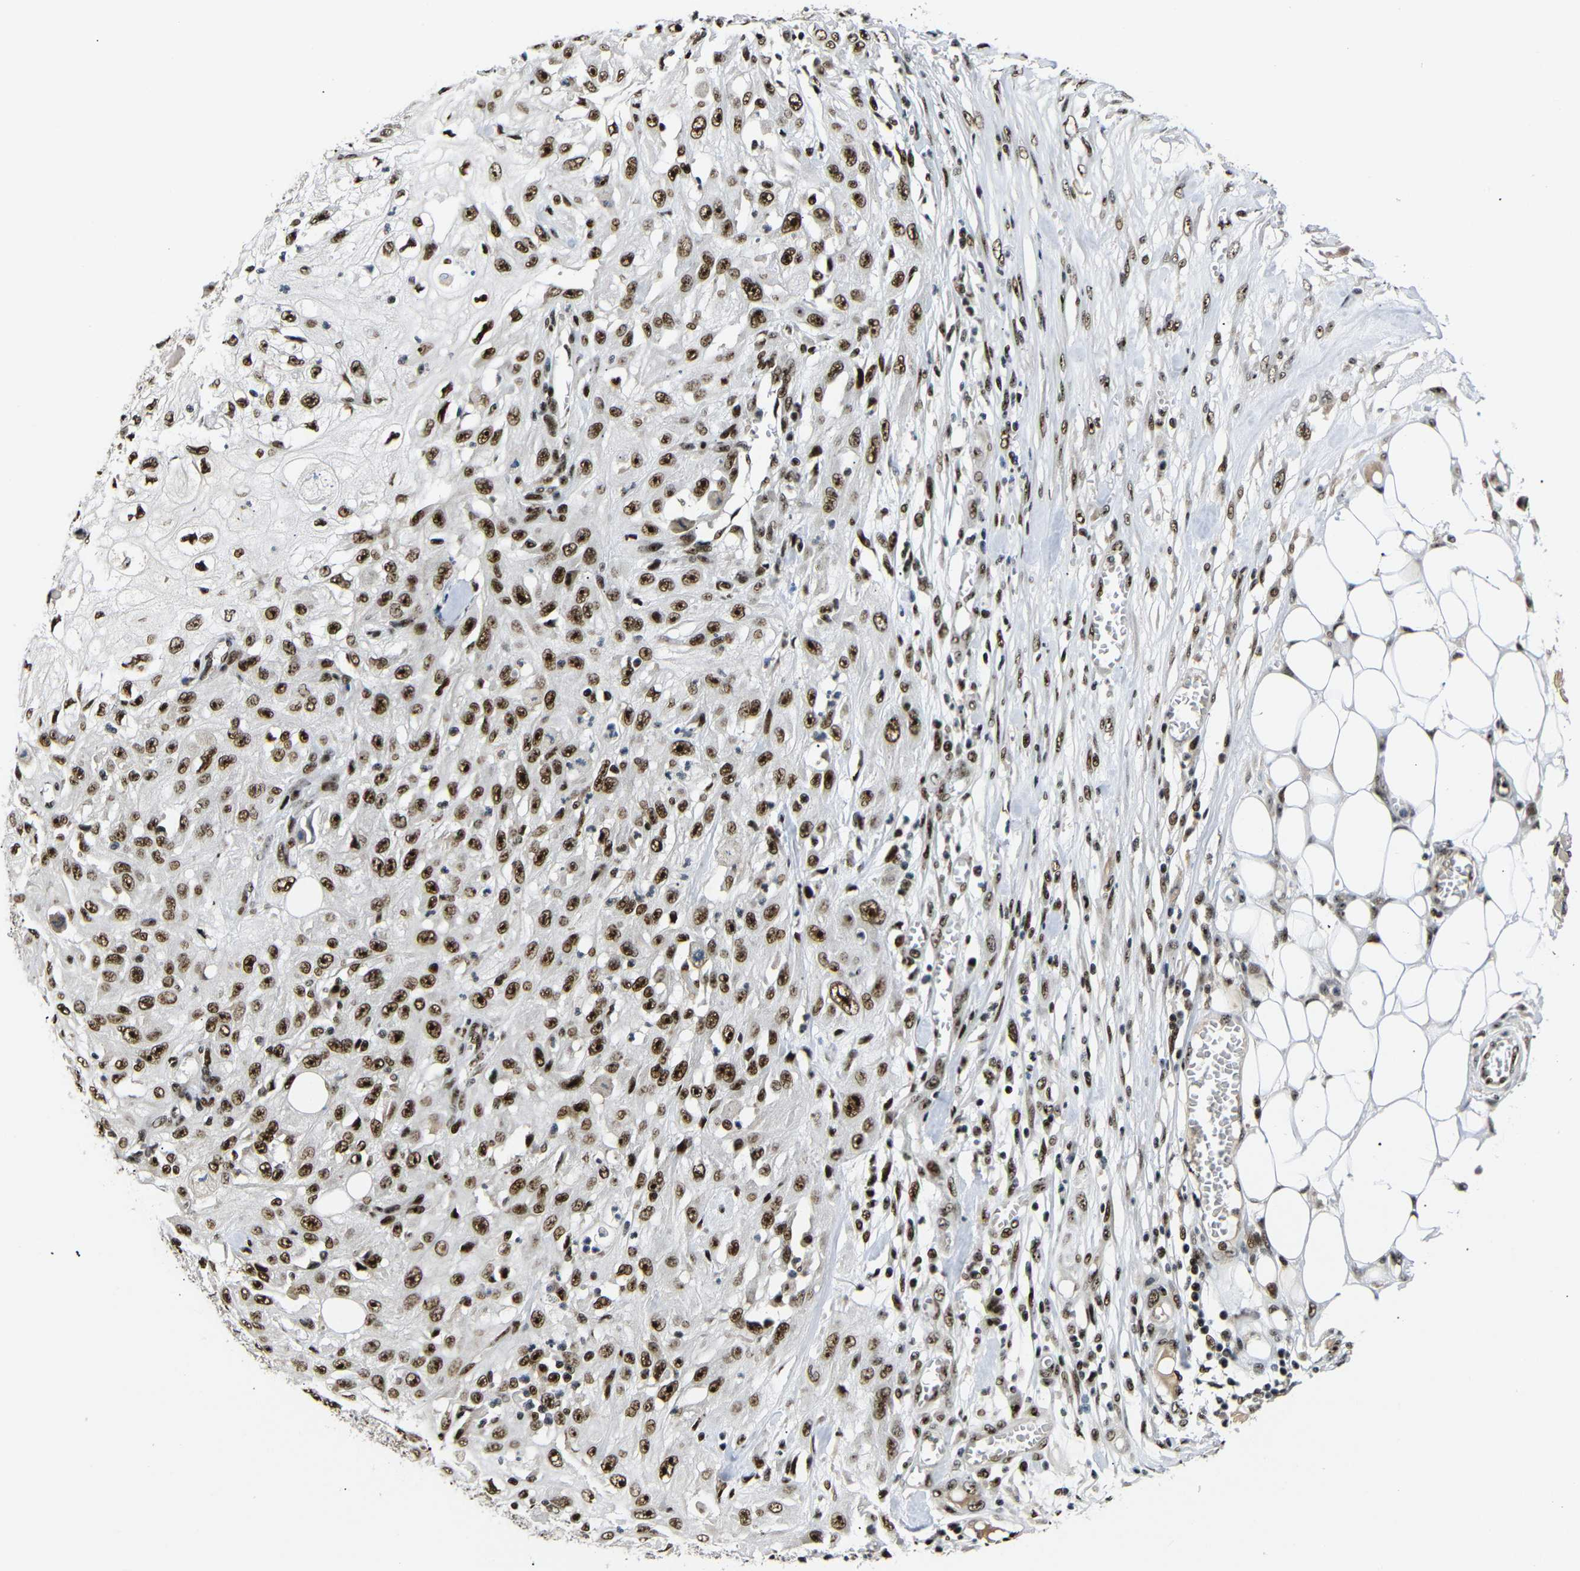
{"staining": {"intensity": "strong", "quantity": ">75%", "location": "nuclear"}, "tissue": "skin cancer", "cell_type": "Tumor cells", "image_type": "cancer", "snomed": [{"axis": "morphology", "description": "Squamous cell carcinoma, NOS"}, {"axis": "morphology", "description": "Squamous cell carcinoma, metastatic, NOS"}, {"axis": "topography", "description": "Skin"}, {"axis": "topography", "description": "Lymph node"}], "caption": "Skin cancer stained with DAB immunohistochemistry (IHC) displays high levels of strong nuclear positivity in approximately >75% of tumor cells.", "gene": "SETDB2", "patient": {"sex": "male", "age": 75}}